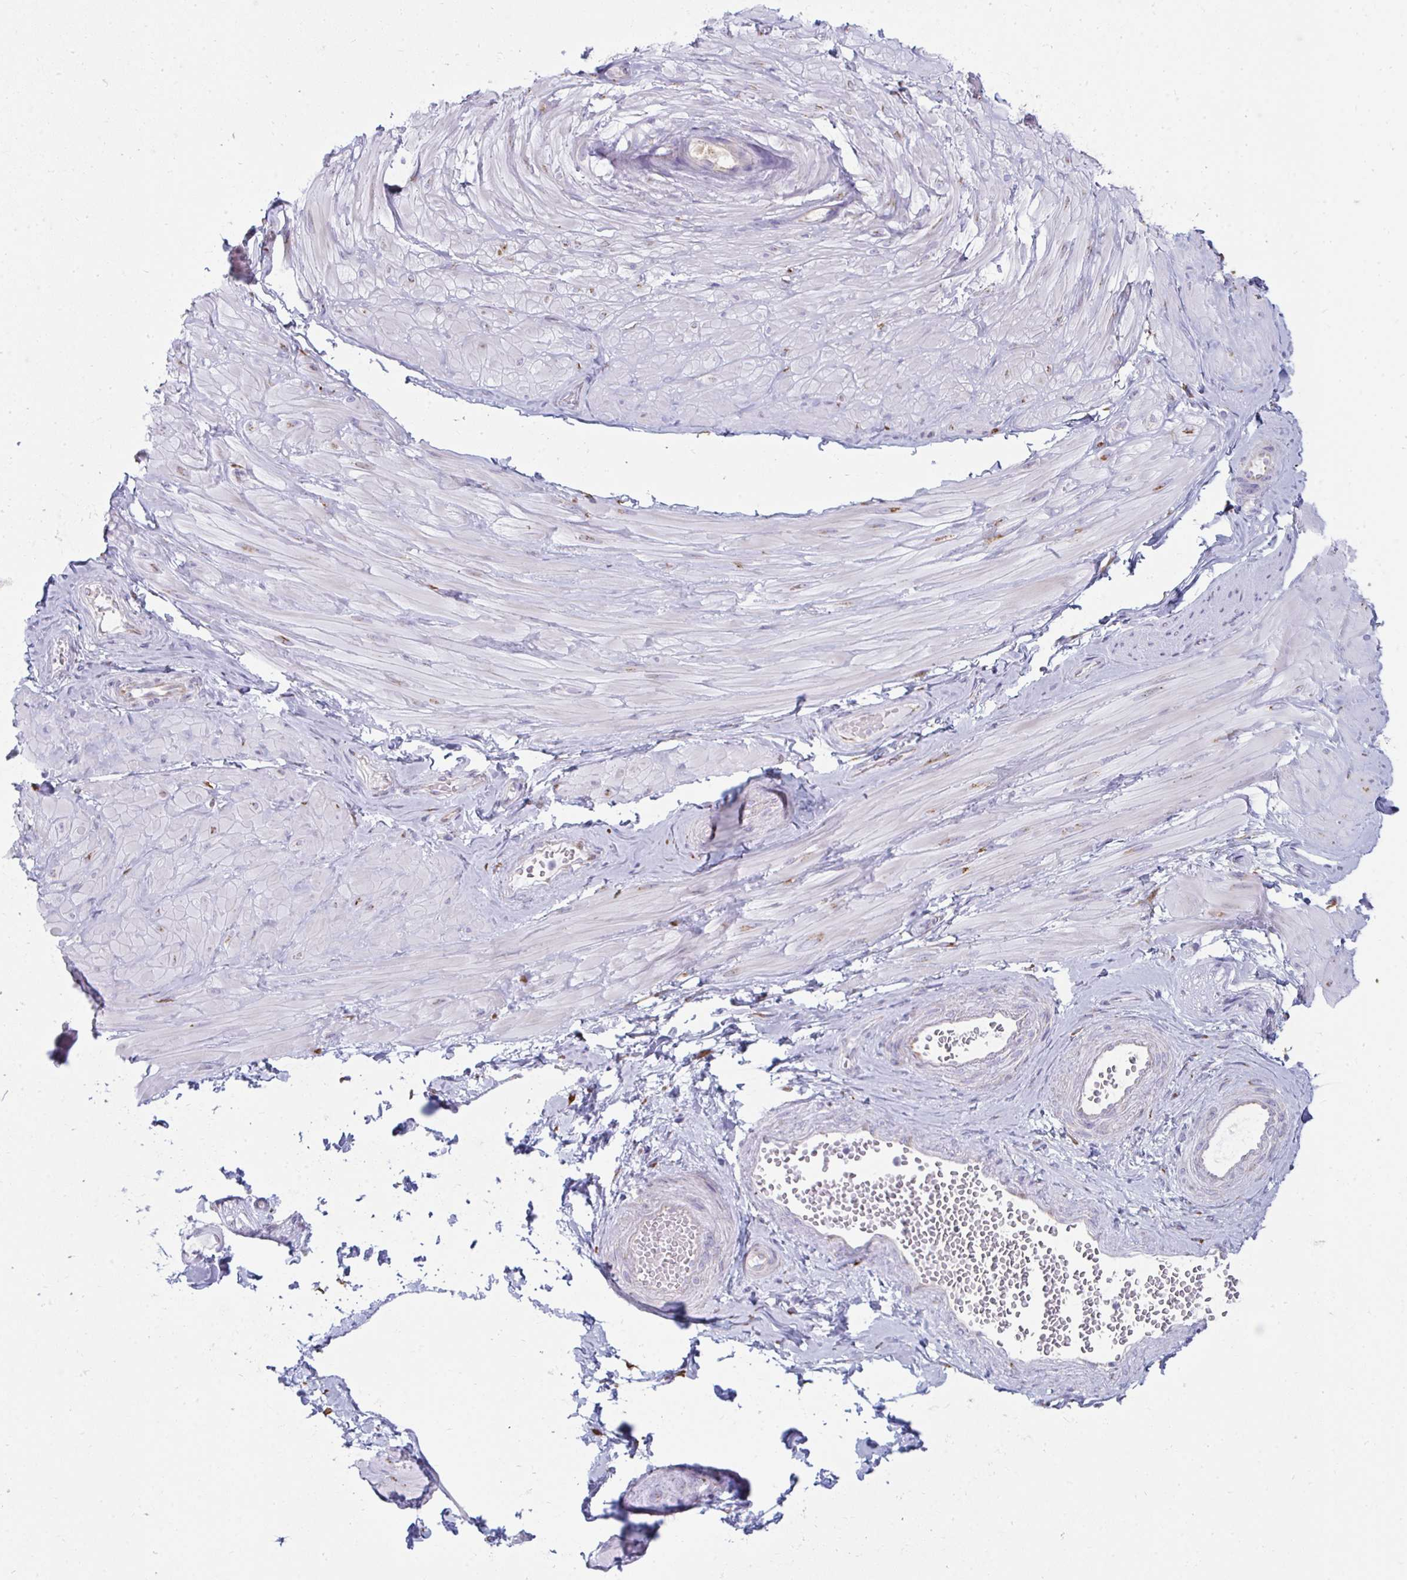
{"staining": {"intensity": "negative", "quantity": "none", "location": "none"}, "tissue": "adipose tissue", "cell_type": "Adipocytes", "image_type": "normal", "snomed": [{"axis": "morphology", "description": "Normal tissue, NOS"}, {"axis": "topography", "description": "Epididymis"}, {"axis": "topography", "description": "Peripheral nerve tissue"}], "caption": "Protein analysis of benign adipose tissue shows no significant staining in adipocytes. (DAB immunohistochemistry (IHC) with hematoxylin counter stain).", "gene": "SHROOM1", "patient": {"sex": "male", "age": 32}}